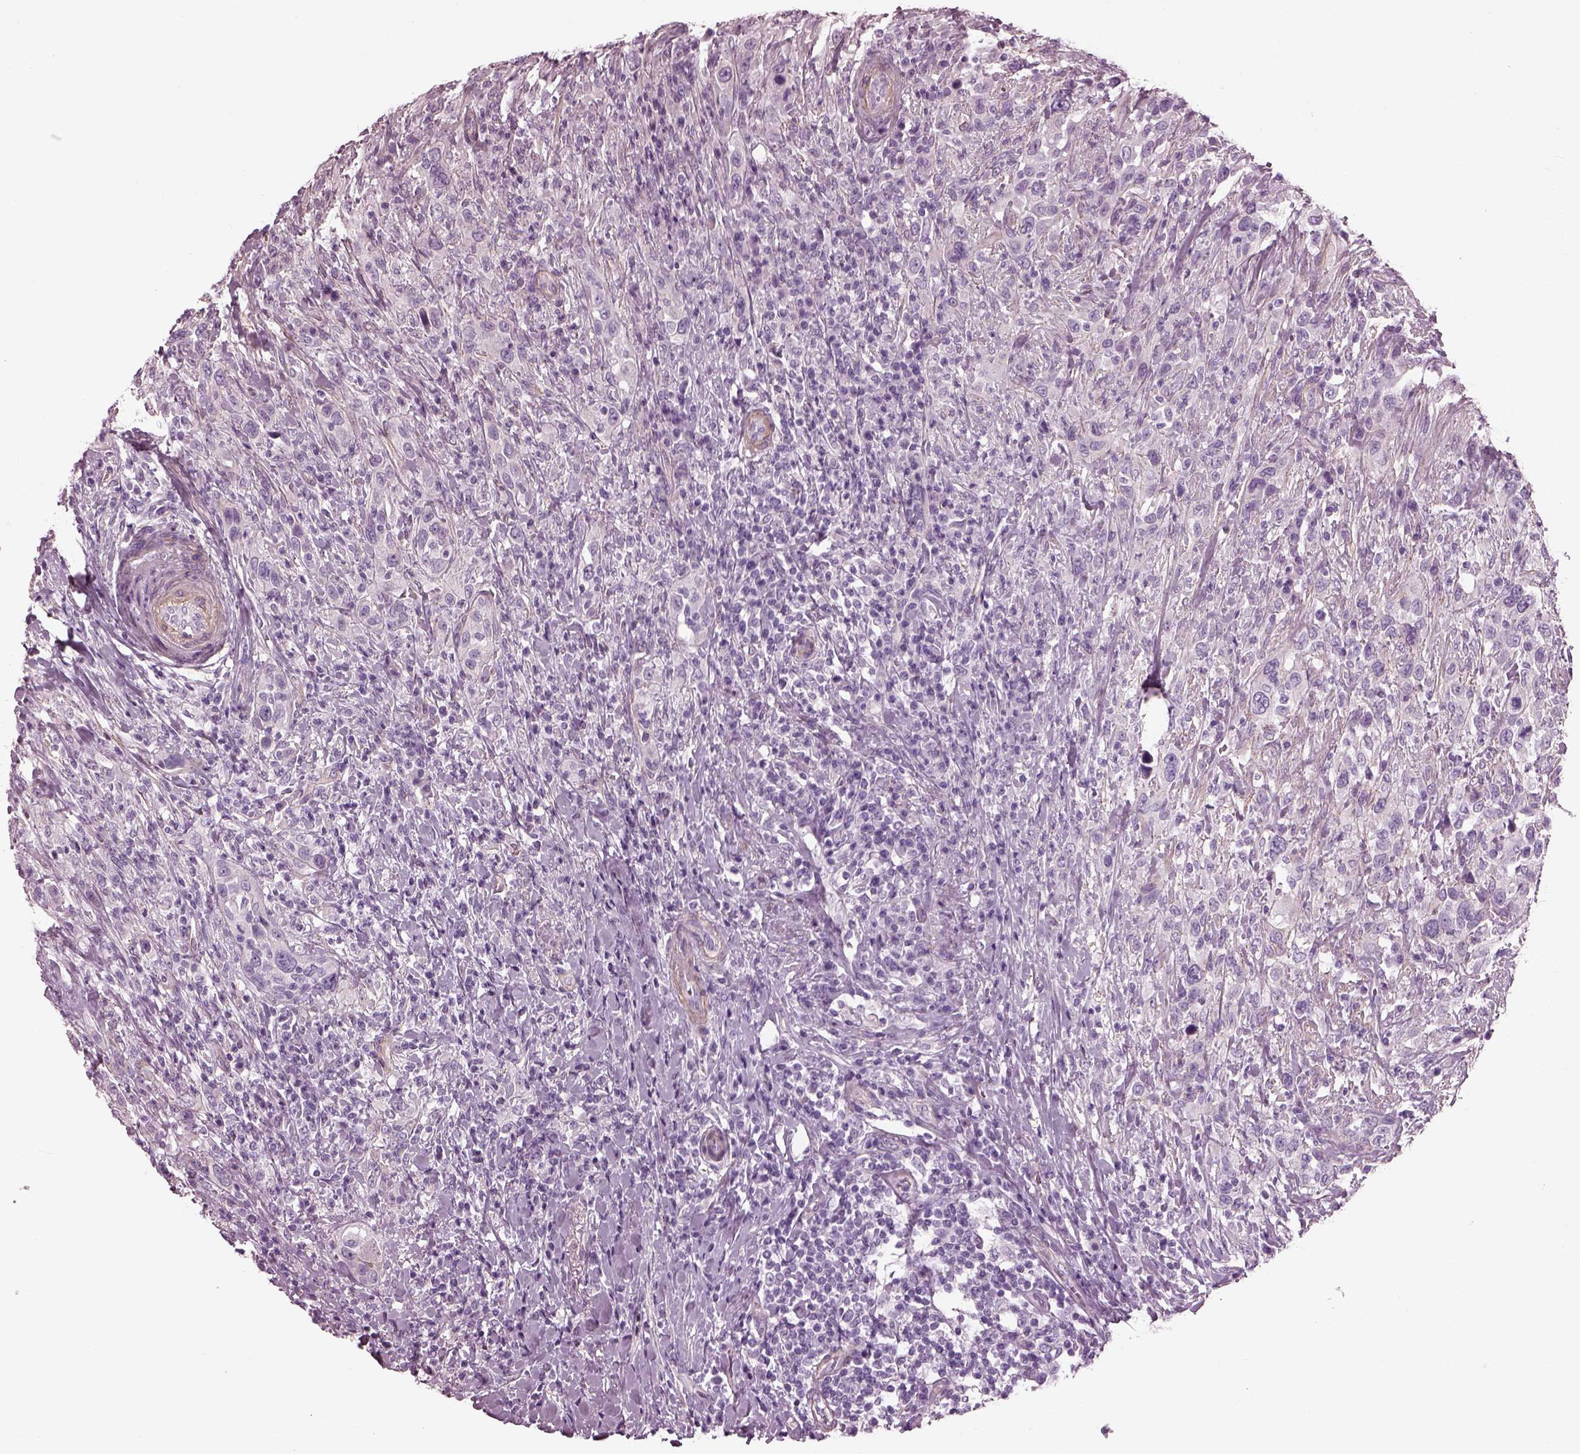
{"staining": {"intensity": "negative", "quantity": "none", "location": "none"}, "tissue": "urothelial cancer", "cell_type": "Tumor cells", "image_type": "cancer", "snomed": [{"axis": "morphology", "description": "Urothelial carcinoma, NOS"}, {"axis": "morphology", "description": "Urothelial carcinoma, High grade"}, {"axis": "topography", "description": "Urinary bladder"}], "caption": "Tumor cells are negative for protein expression in human transitional cell carcinoma.", "gene": "BFSP1", "patient": {"sex": "female", "age": 64}}